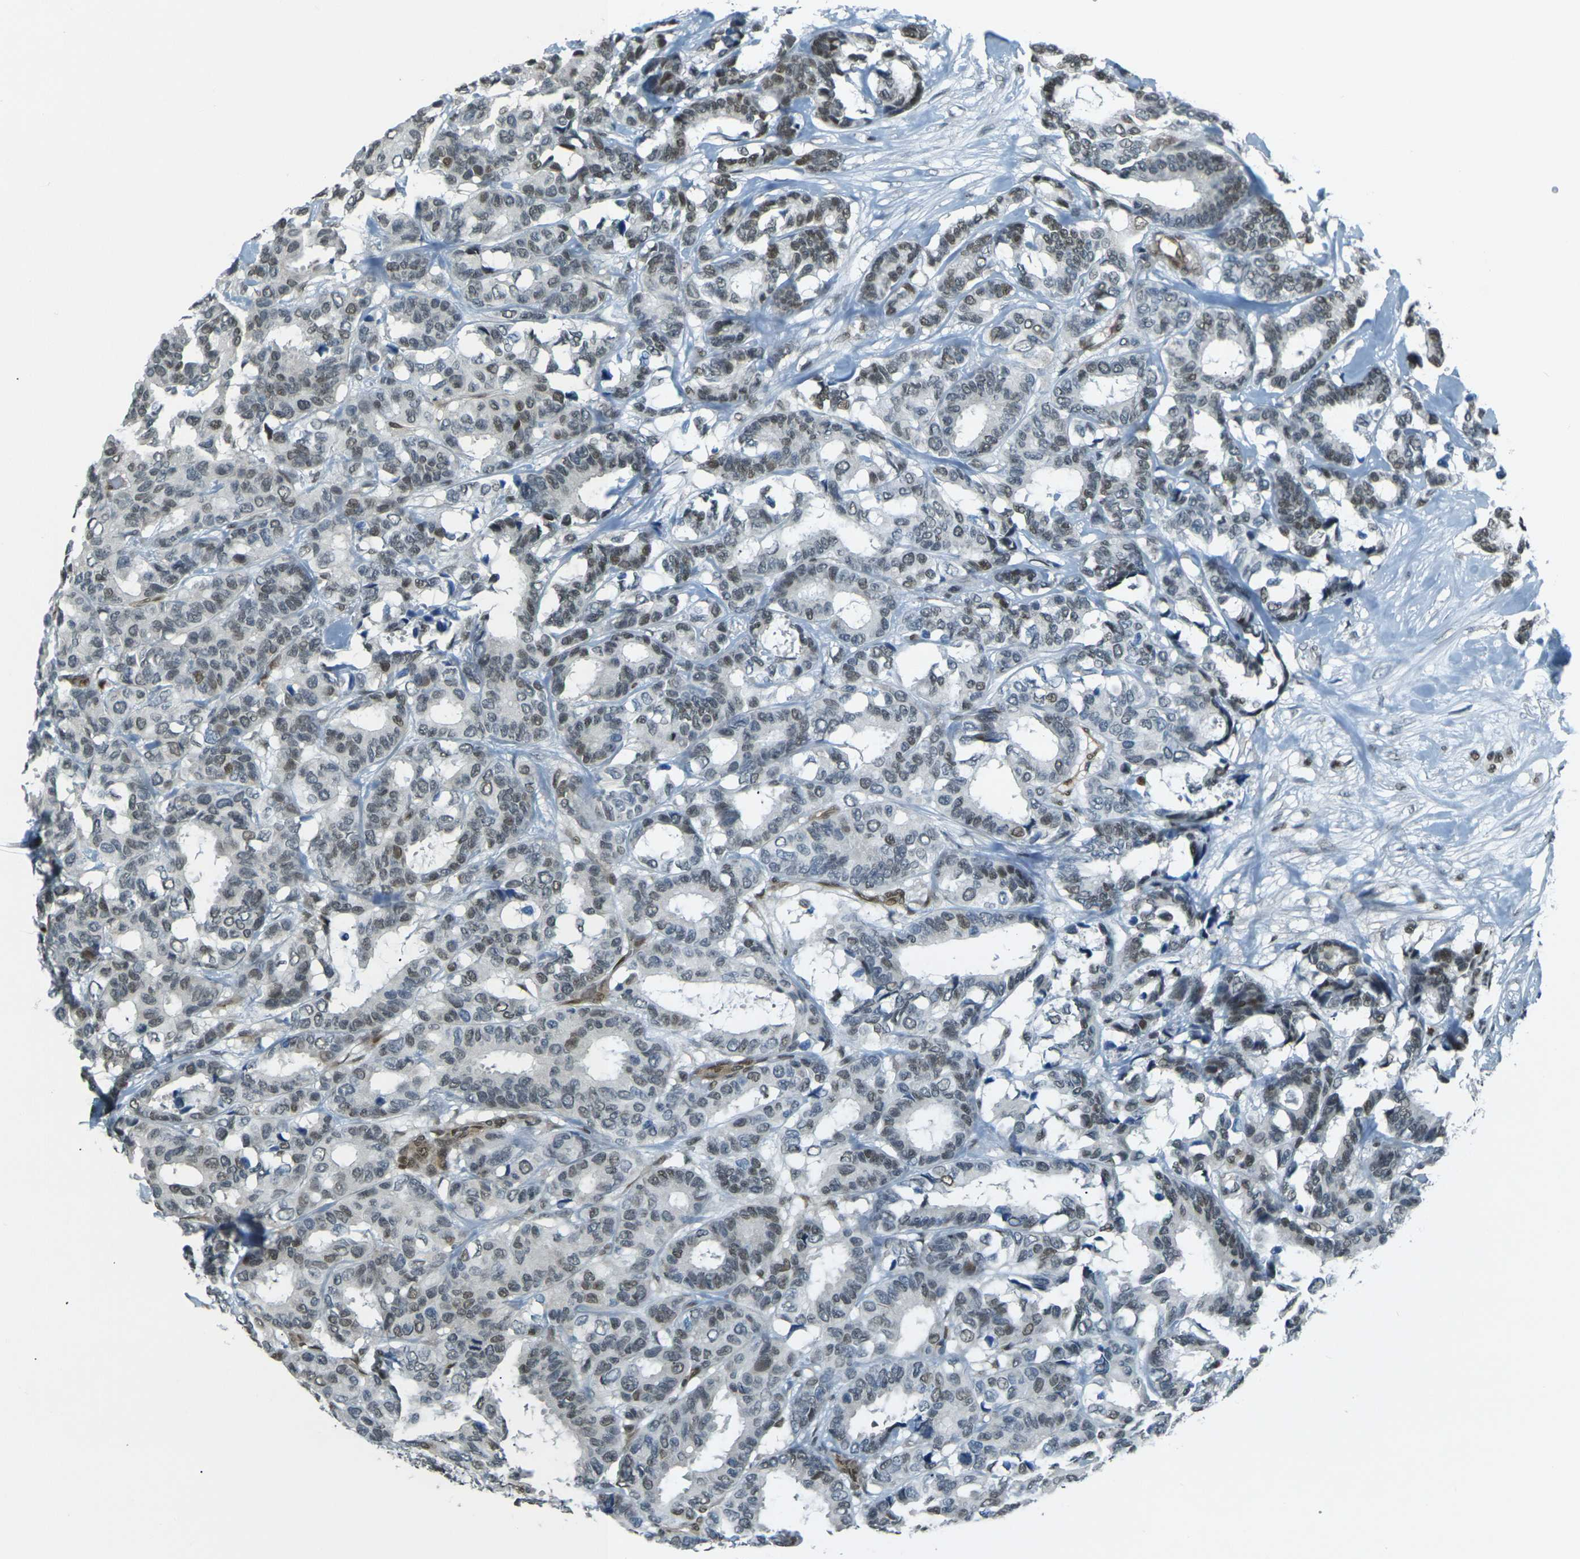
{"staining": {"intensity": "weak", "quantity": "25%-75%", "location": "nuclear"}, "tissue": "breast cancer", "cell_type": "Tumor cells", "image_type": "cancer", "snomed": [{"axis": "morphology", "description": "Duct carcinoma"}, {"axis": "topography", "description": "Breast"}], "caption": "This is a micrograph of immunohistochemistry staining of breast cancer, which shows weak expression in the nuclear of tumor cells.", "gene": "NHEJ1", "patient": {"sex": "female", "age": 87}}